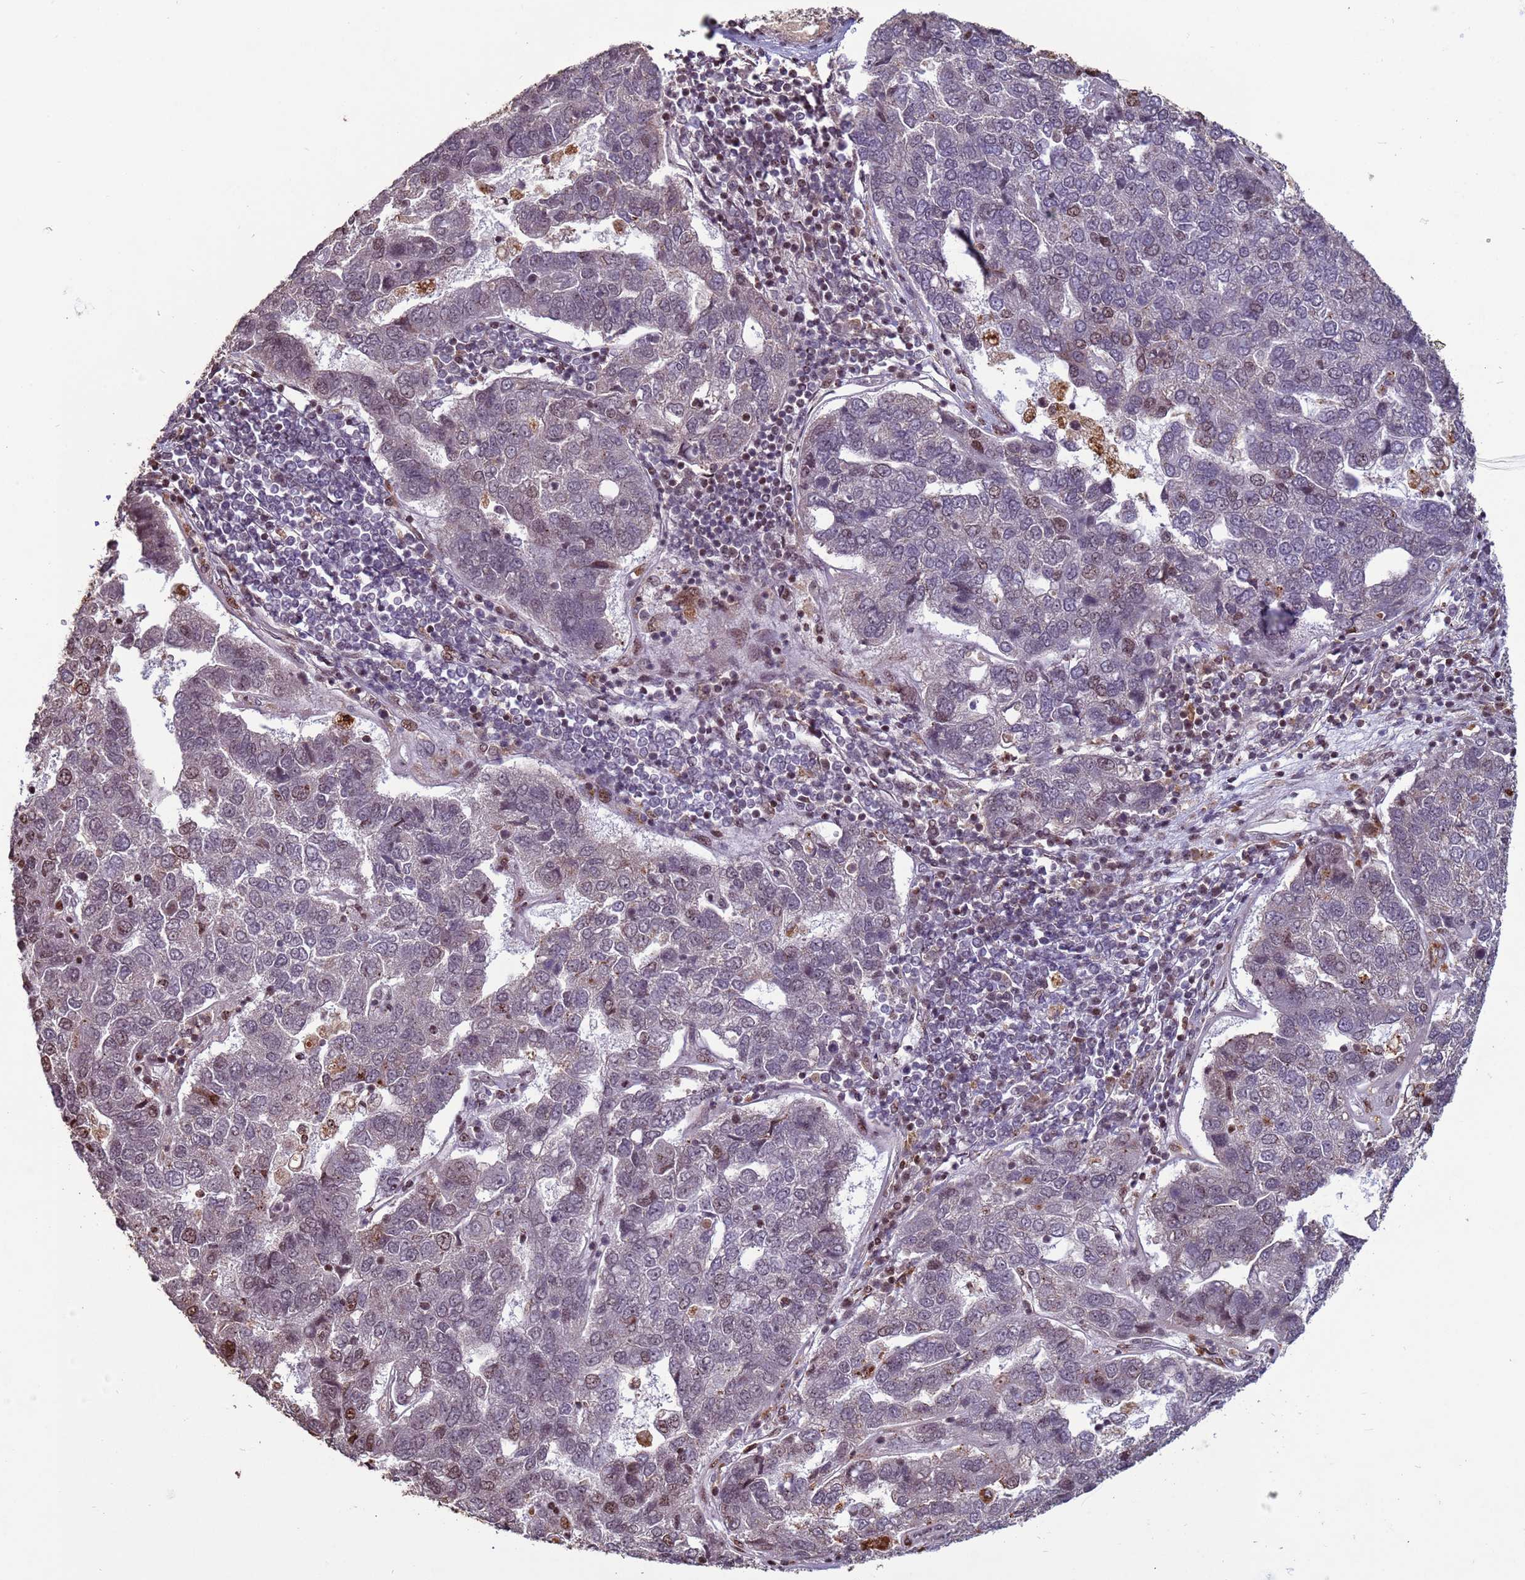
{"staining": {"intensity": "weak", "quantity": "<25%", "location": "nuclear"}, "tissue": "pancreatic cancer", "cell_type": "Tumor cells", "image_type": "cancer", "snomed": [{"axis": "morphology", "description": "Adenocarcinoma, NOS"}, {"axis": "topography", "description": "Pancreas"}], "caption": "High magnification brightfield microscopy of pancreatic cancer (adenocarcinoma) stained with DAB (brown) and counterstained with hematoxylin (blue): tumor cells show no significant expression.", "gene": "HGH1", "patient": {"sex": "female", "age": 61}}